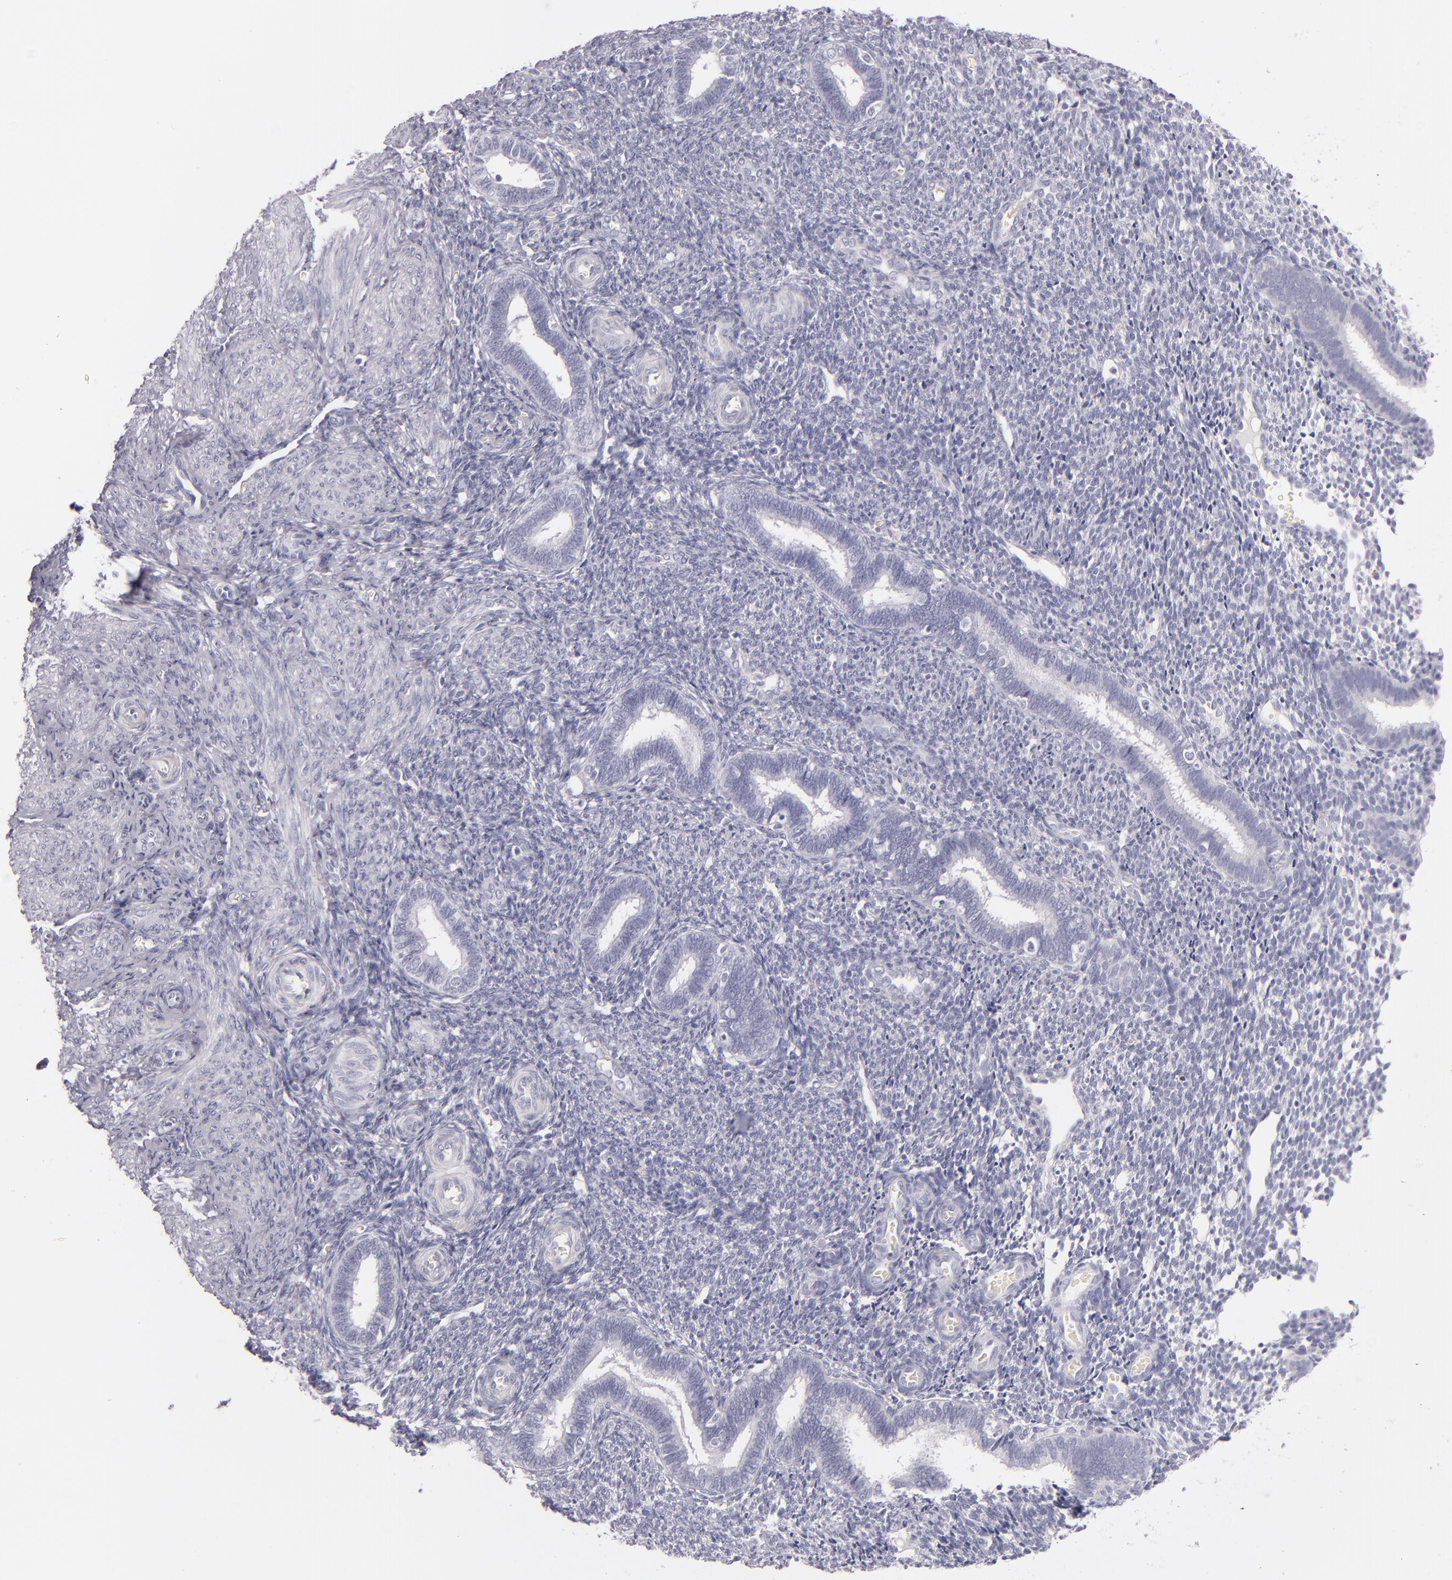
{"staining": {"intensity": "negative", "quantity": "none", "location": "none"}, "tissue": "endometrium", "cell_type": "Cells in endometrial stroma", "image_type": "normal", "snomed": [{"axis": "morphology", "description": "Normal tissue, NOS"}, {"axis": "topography", "description": "Endometrium"}], "caption": "High power microscopy image of an IHC image of benign endometrium, revealing no significant staining in cells in endometrial stroma.", "gene": "FABP1", "patient": {"sex": "female", "age": 27}}